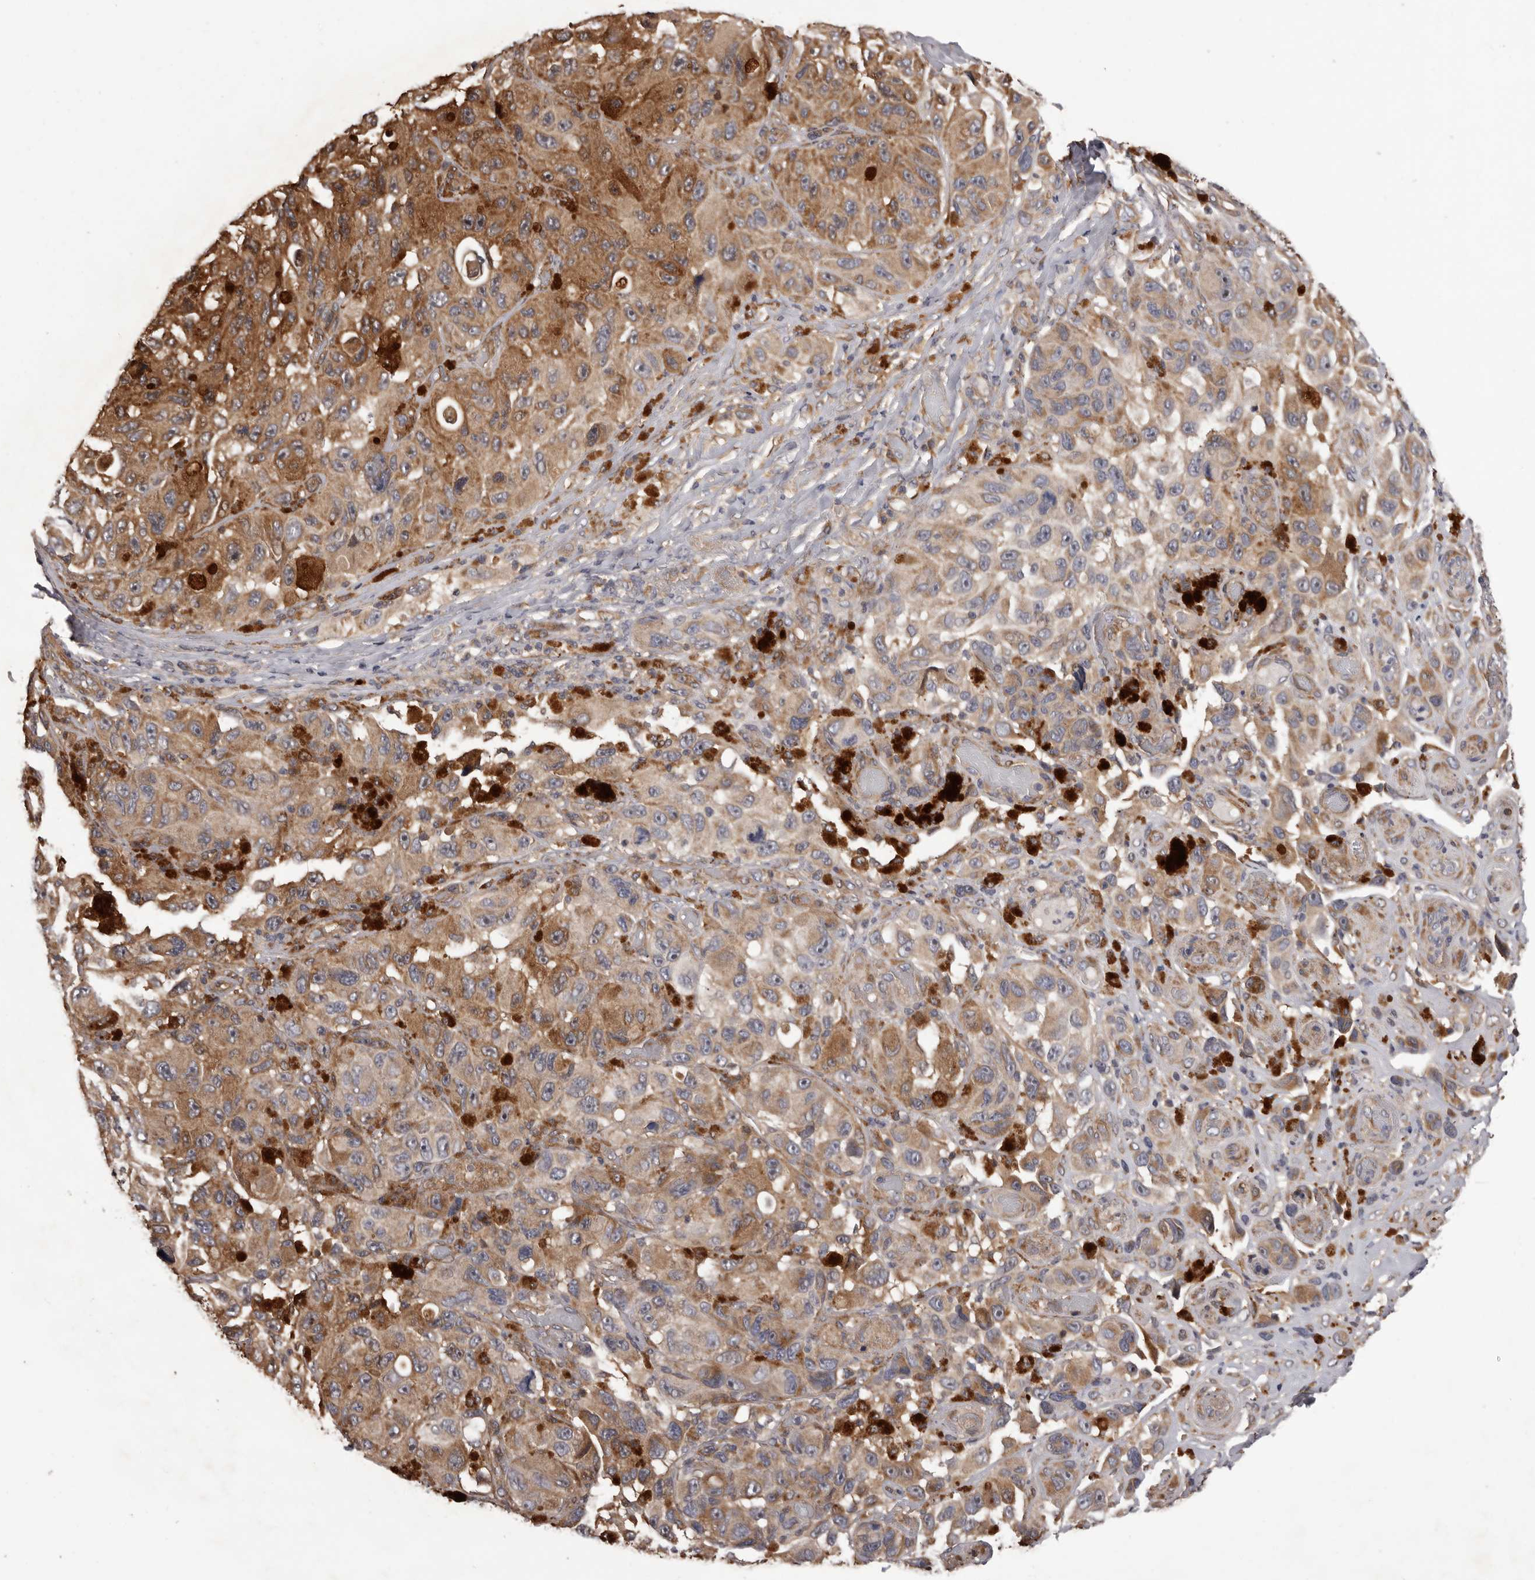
{"staining": {"intensity": "weak", "quantity": "25%-75%", "location": "cytoplasmic/membranous"}, "tissue": "melanoma", "cell_type": "Tumor cells", "image_type": "cancer", "snomed": [{"axis": "morphology", "description": "Malignant melanoma, NOS"}, {"axis": "topography", "description": "Skin"}], "caption": "Weak cytoplasmic/membranous protein positivity is seen in about 25%-75% of tumor cells in melanoma. The staining was performed using DAB (3,3'-diaminobenzidine) to visualize the protein expression in brown, while the nuclei were stained in blue with hematoxylin (Magnification: 20x).", "gene": "ADAMTS2", "patient": {"sex": "female", "age": 73}}